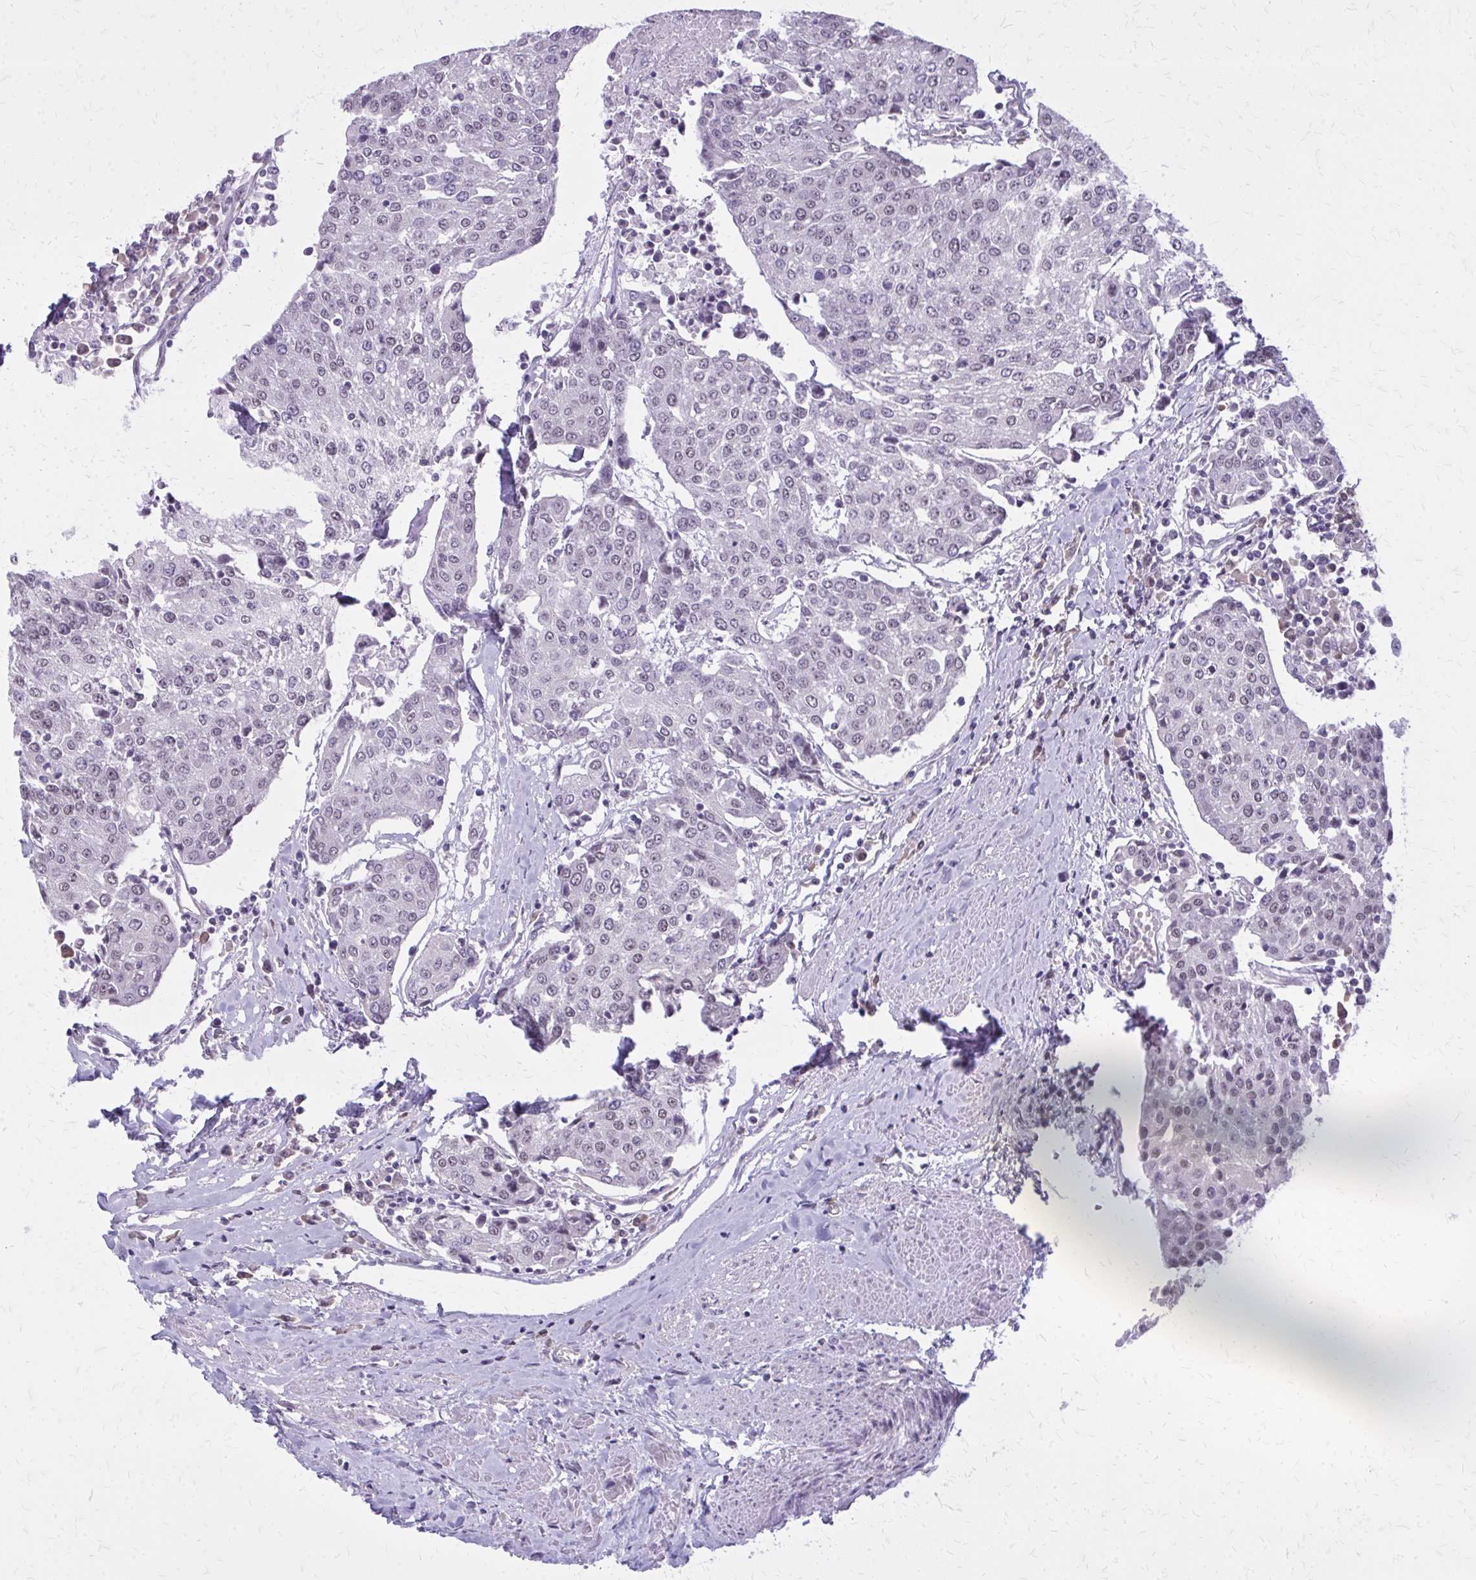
{"staining": {"intensity": "negative", "quantity": "none", "location": "none"}, "tissue": "urothelial cancer", "cell_type": "Tumor cells", "image_type": "cancer", "snomed": [{"axis": "morphology", "description": "Urothelial carcinoma, High grade"}, {"axis": "topography", "description": "Urinary bladder"}], "caption": "Immunohistochemical staining of human urothelial cancer demonstrates no significant staining in tumor cells.", "gene": "PLCB1", "patient": {"sex": "female", "age": 85}}